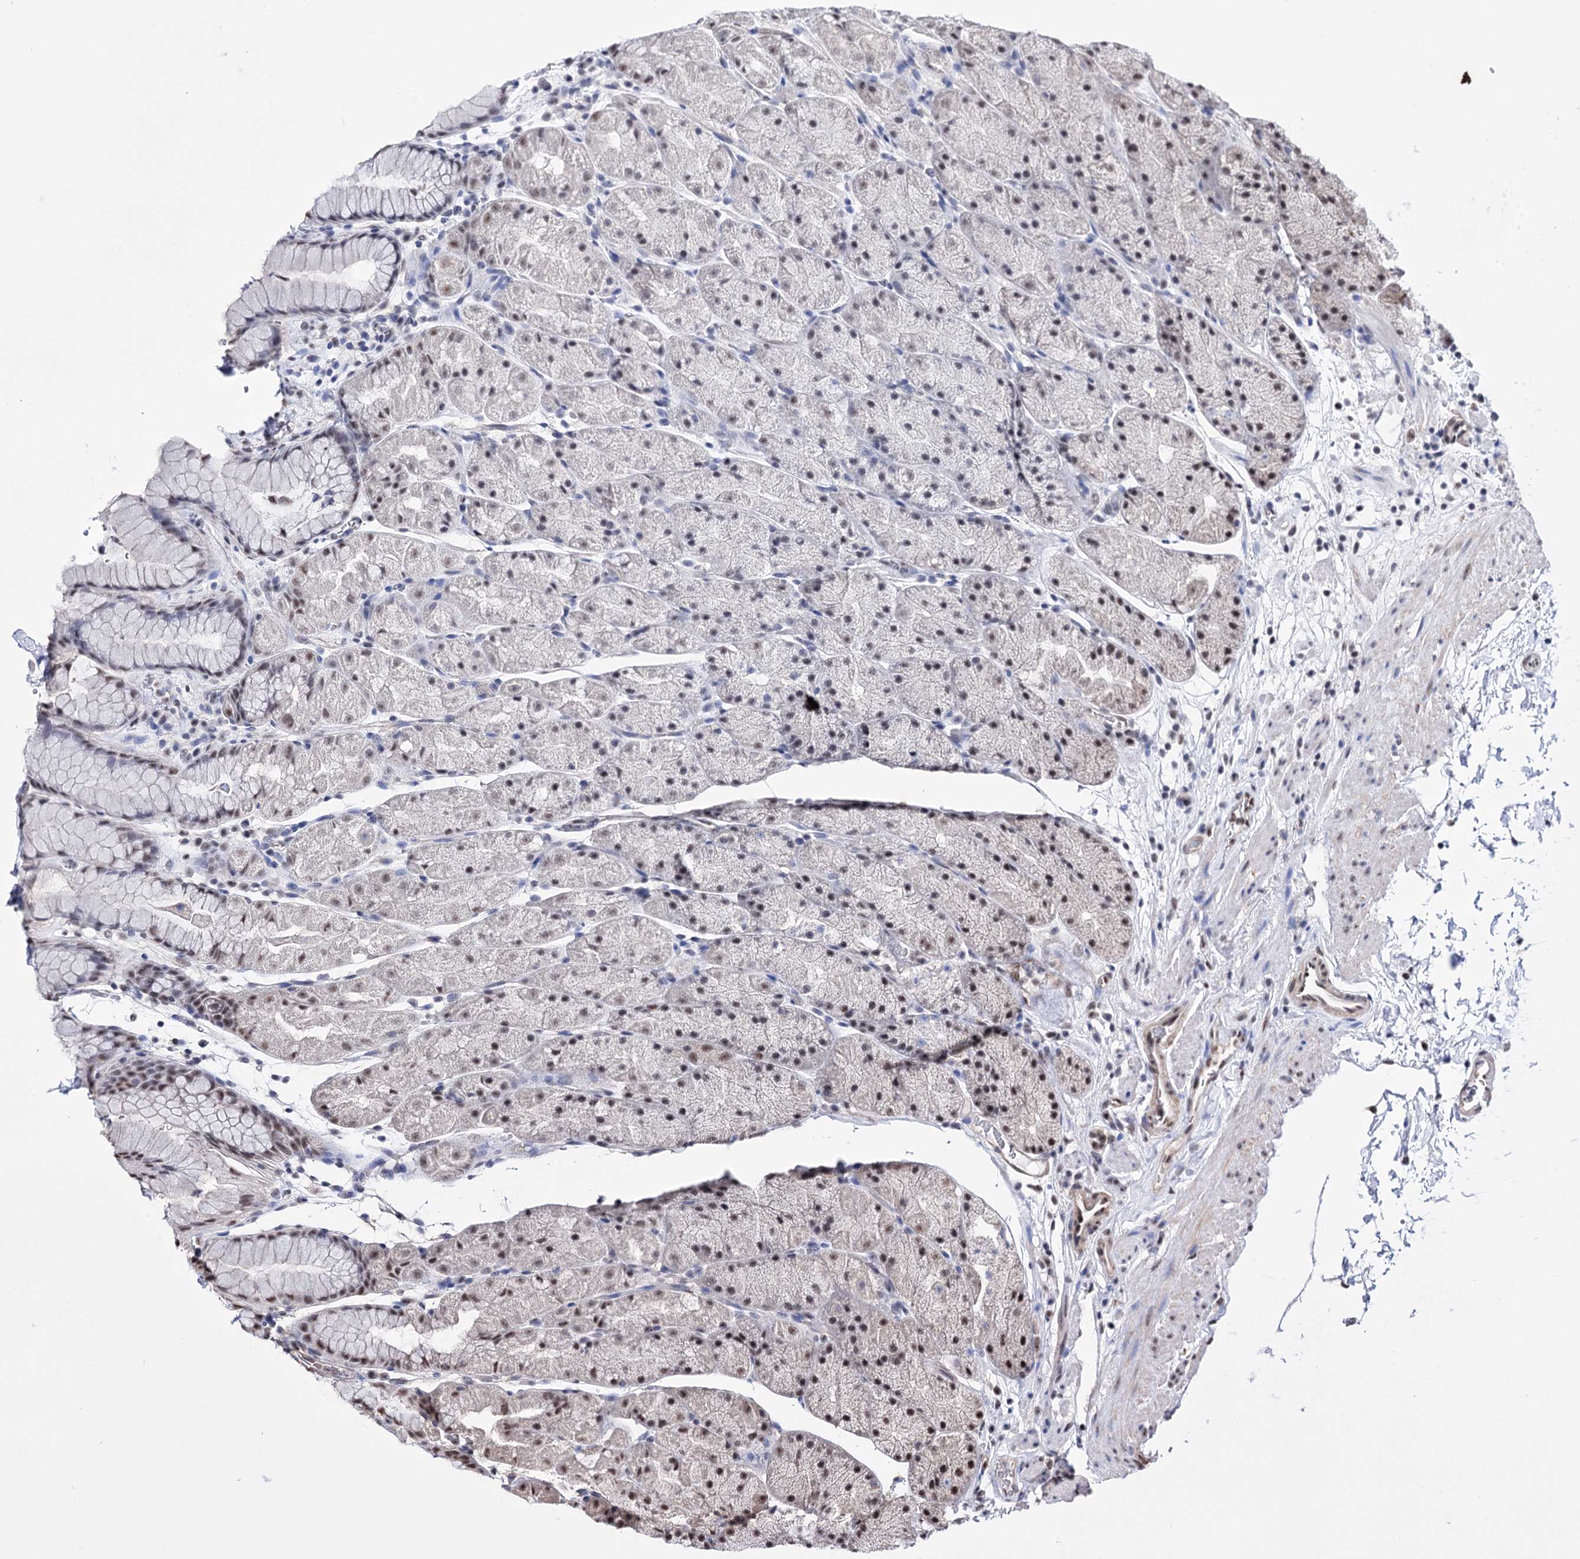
{"staining": {"intensity": "moderate", "quantity": "<25%", "location": "nuclear"}, "tissue": "stomach", "cell_type": "Glandular cells", "image_type": "normal", "snomed": [{"axis": "morphology", "description": "Normal tissue, NOS"}, {"axis": "topography", "description": "Stomach, upper"}, {"axis": "topography", "description": "Stomach, lower"}], "caption": "Stomach stained for a protein (brown) displays moderate nuclear positive expression in approximately <25% of glandular cells.", "gene": "CHMP7", "patient": {"sex": "male", "age": 67}}